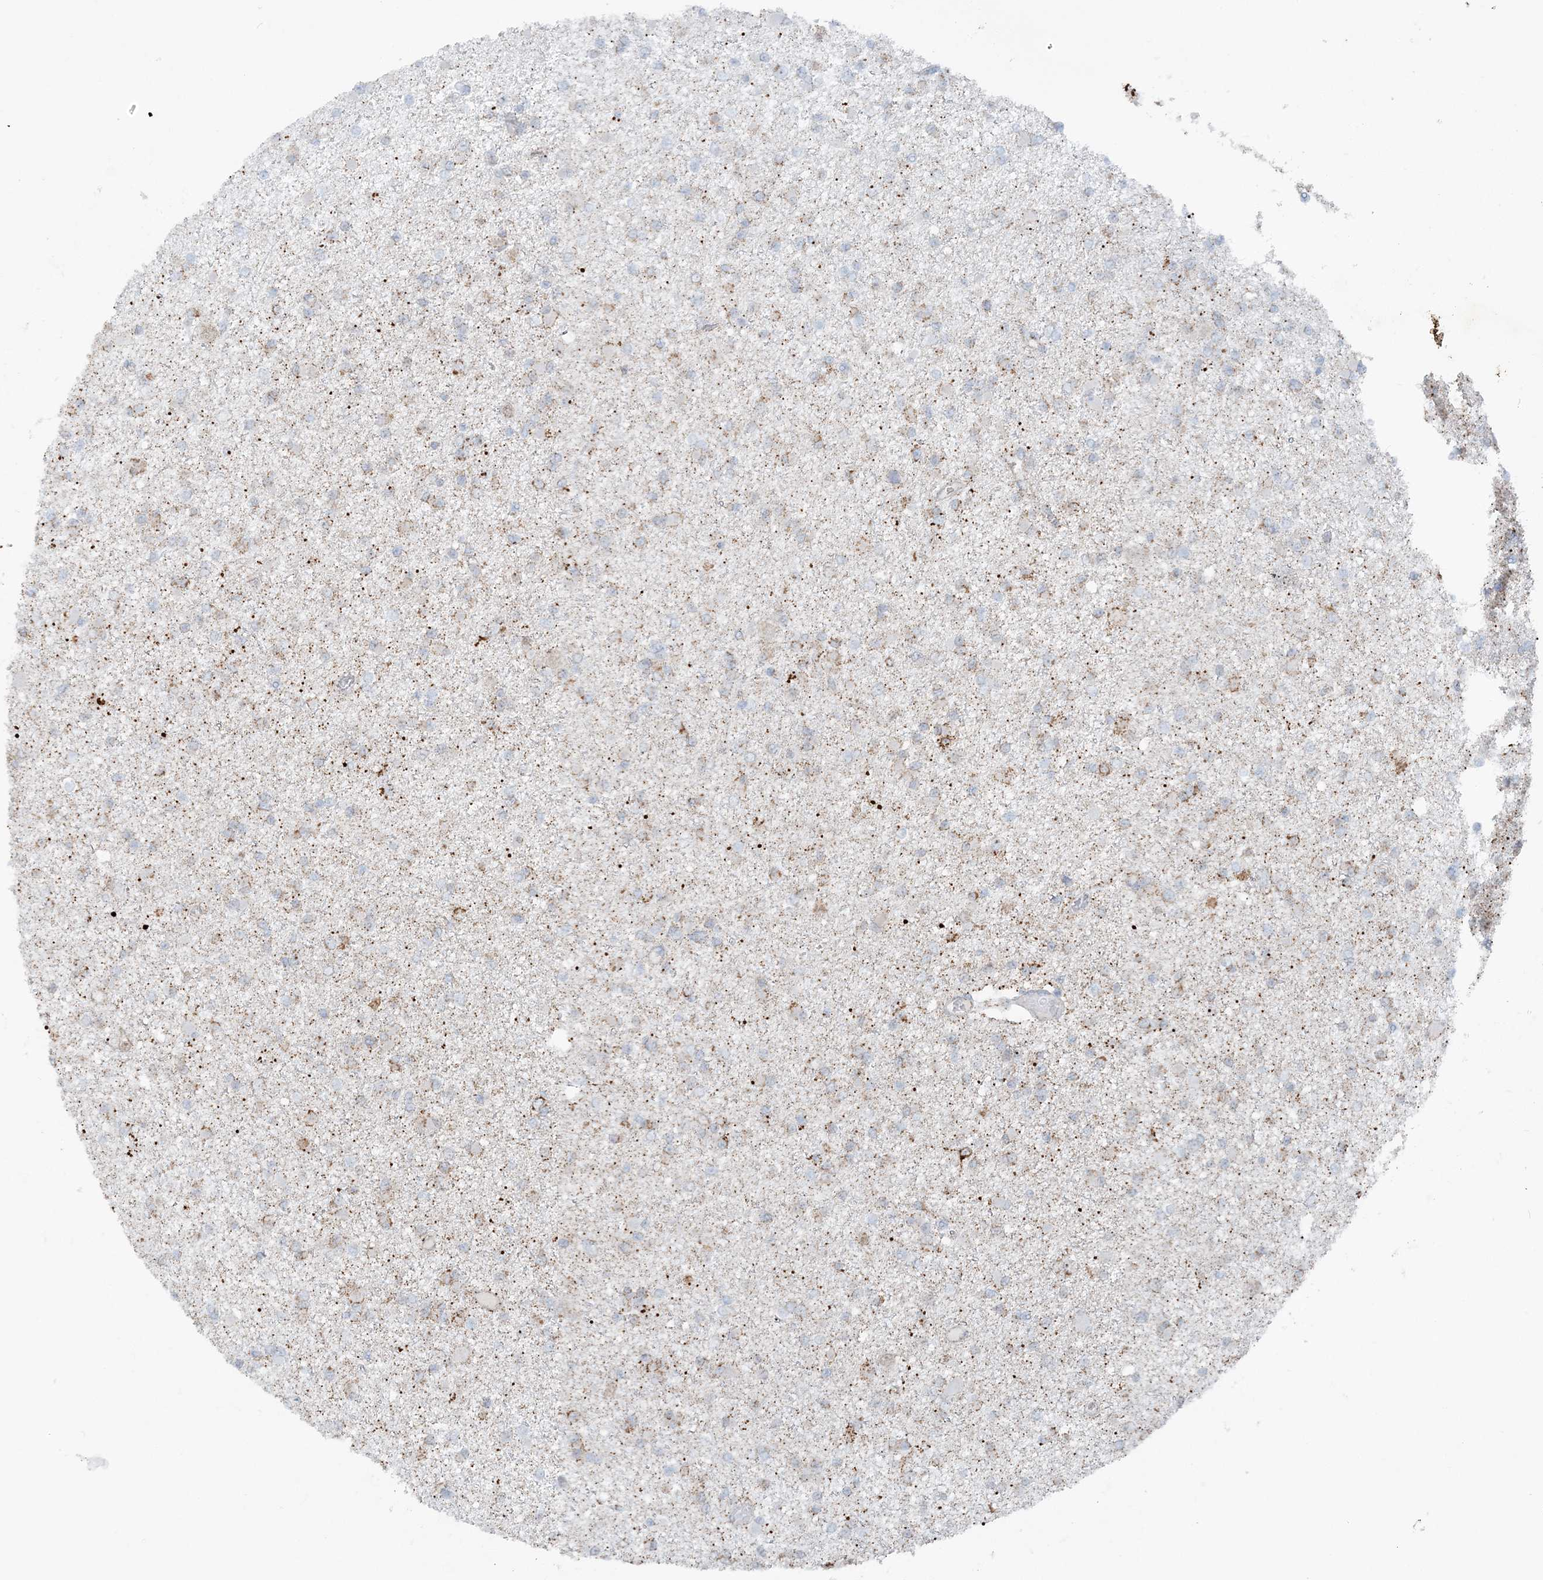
{"staining": {"intensity": "weak", "quantity": "<25%", "location": "cytoplasmic/membranous"}, "tissue": "glioma", "cell_type": "Tumor cells", "image_type": "cancer", "snomed": [{"axis": "morphology", "description": "Glioma, malignant, Low grade"}, {"axis": "topography", "description": "Brain"}], "caption": "Histopathology image shows no protein expression in tumor cells of malignant glioma (low-grade) tissue.", "gene": "PCCB", "patient": {"sex": "female", "age": 22}}